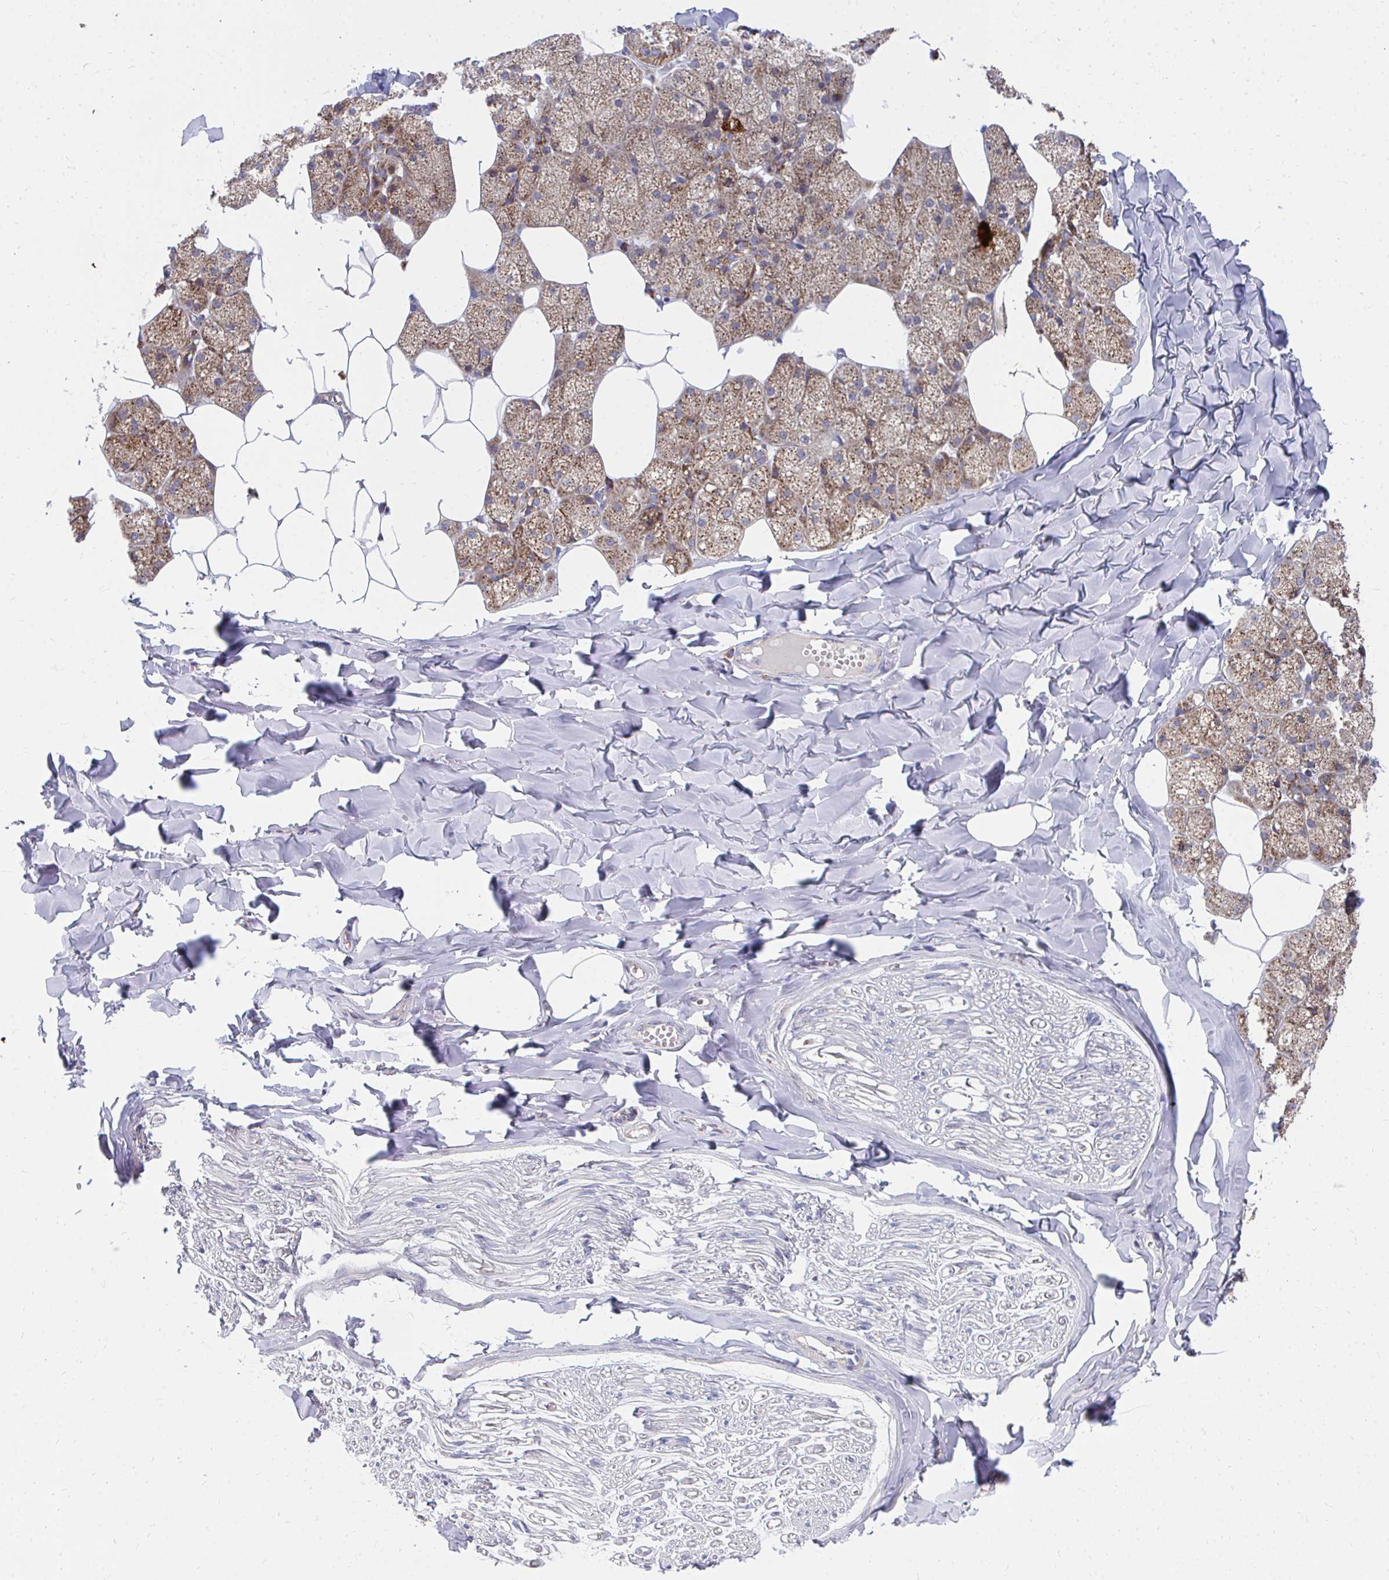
{"staining": {"intensity": "strong", "quantity": ">75%", "location": "cytoplasmic/membranous"}, "tissue": "salivary gland", "cell_type": "Glandular cells", "image_type": "normal", "snomed": [{"axis": "morphology", "description": "Normal tissue, NOS"}, {"axis": "topography", "description": "Salivary gland"}, {"axis": "topography", "description": "Peripheral nerve tissue"}], "caption": "Benign salivary gland shows strong cytoplasmic/membranous positivity in approximately >75% of glandular cells, visualized by immunohistochemistry.", "gene": "PEX3", "patient": {"sex": "male", "age": 38}}